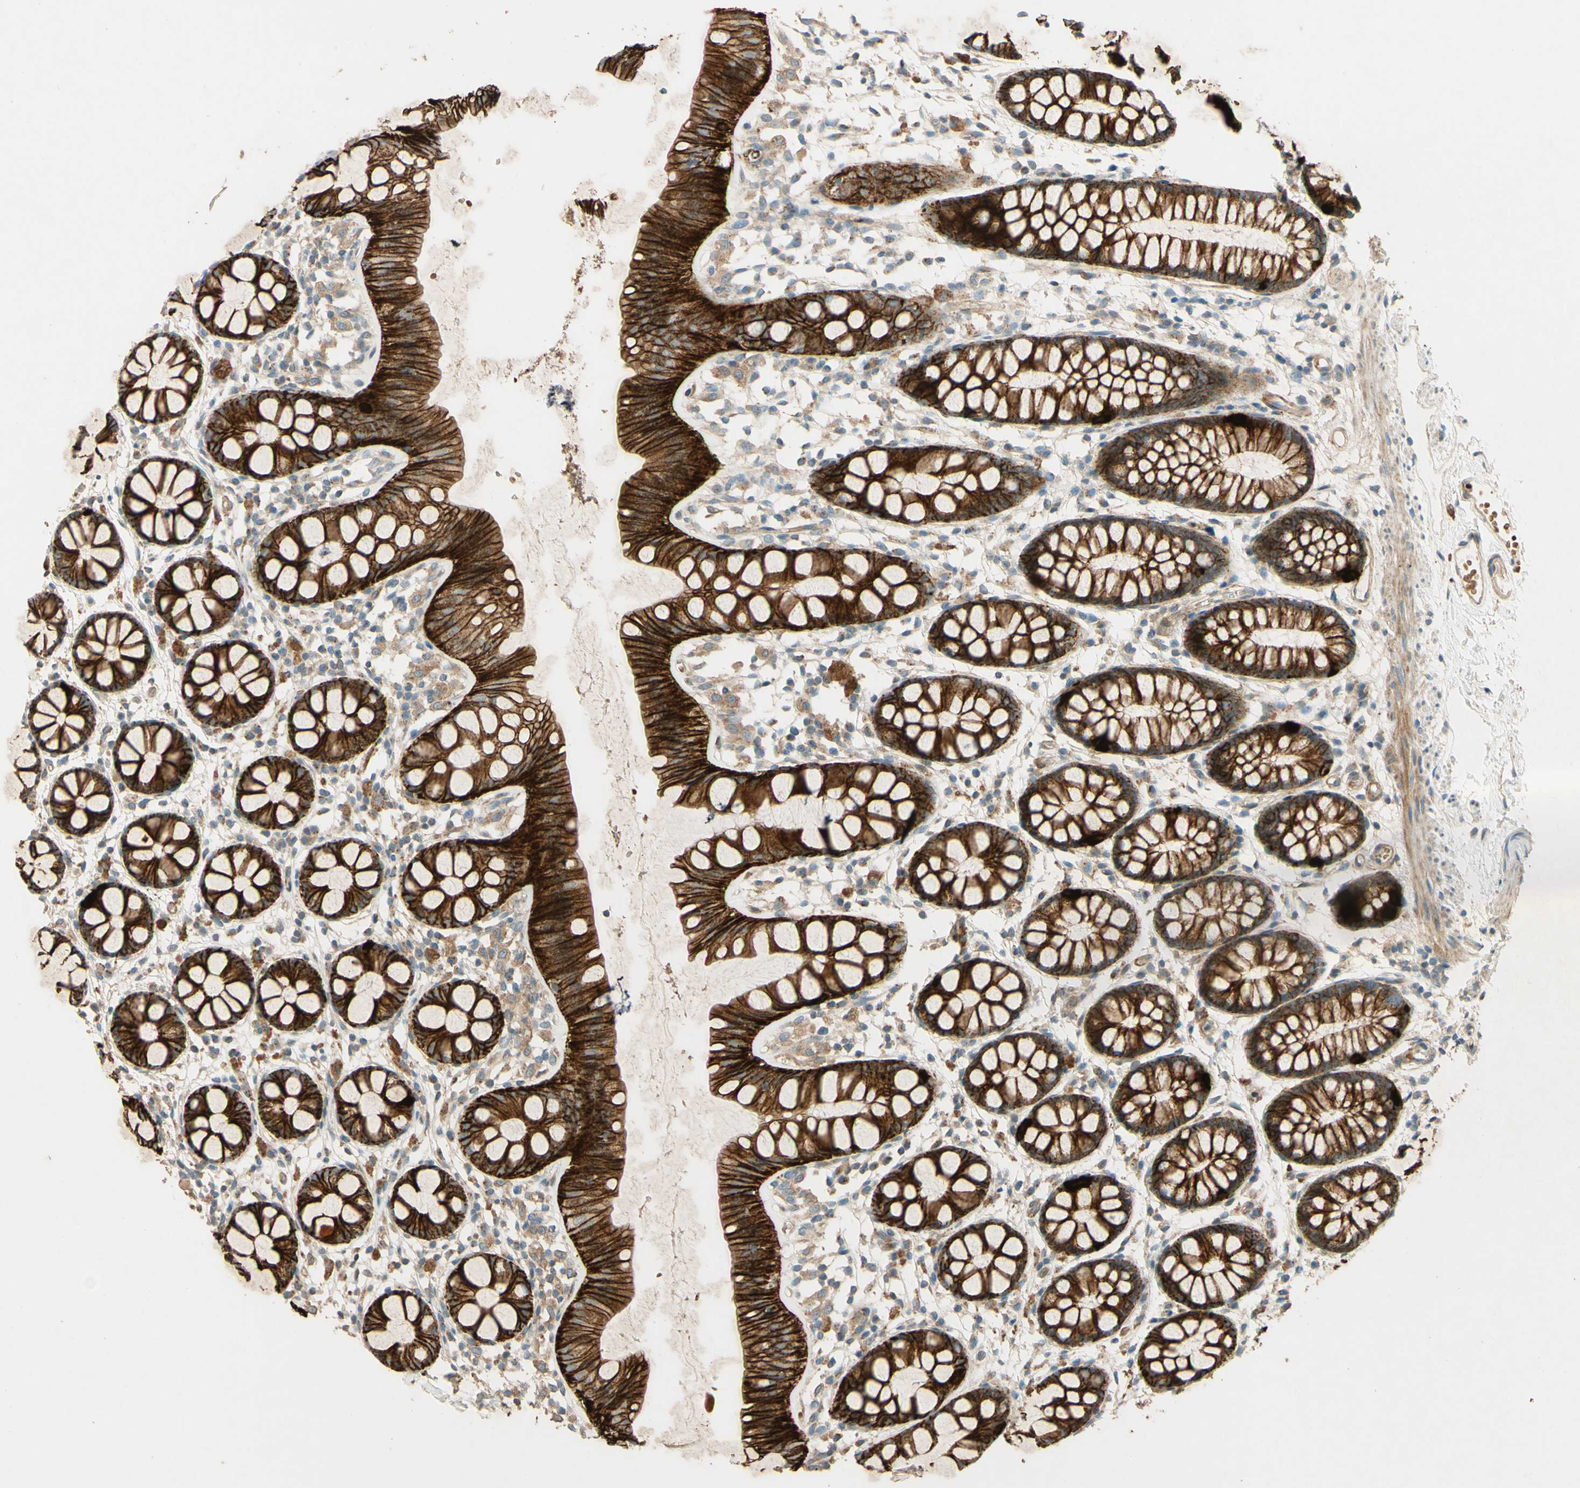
{"staining": {"intensity": "strong", "quantity": ">75%", "location": "cytoplasmic/membranous"}, "tissue": "rectum", "cell_type": "Glandular cells", "image_type": "normal", "snomed": [{"axis": "morphology", "description": "Normal tissue, NOS"}, {"axis": "topography", "description": "Rectum"}], "caption": "About >75% of glandular cells in unremarkable rectum demonstrate strong cytoplasmic/membranous protein staining as visualized by brown immunohistochemical staining.", "gene": "ADAM17", "patient": {"sex": "female", "age": 66}}